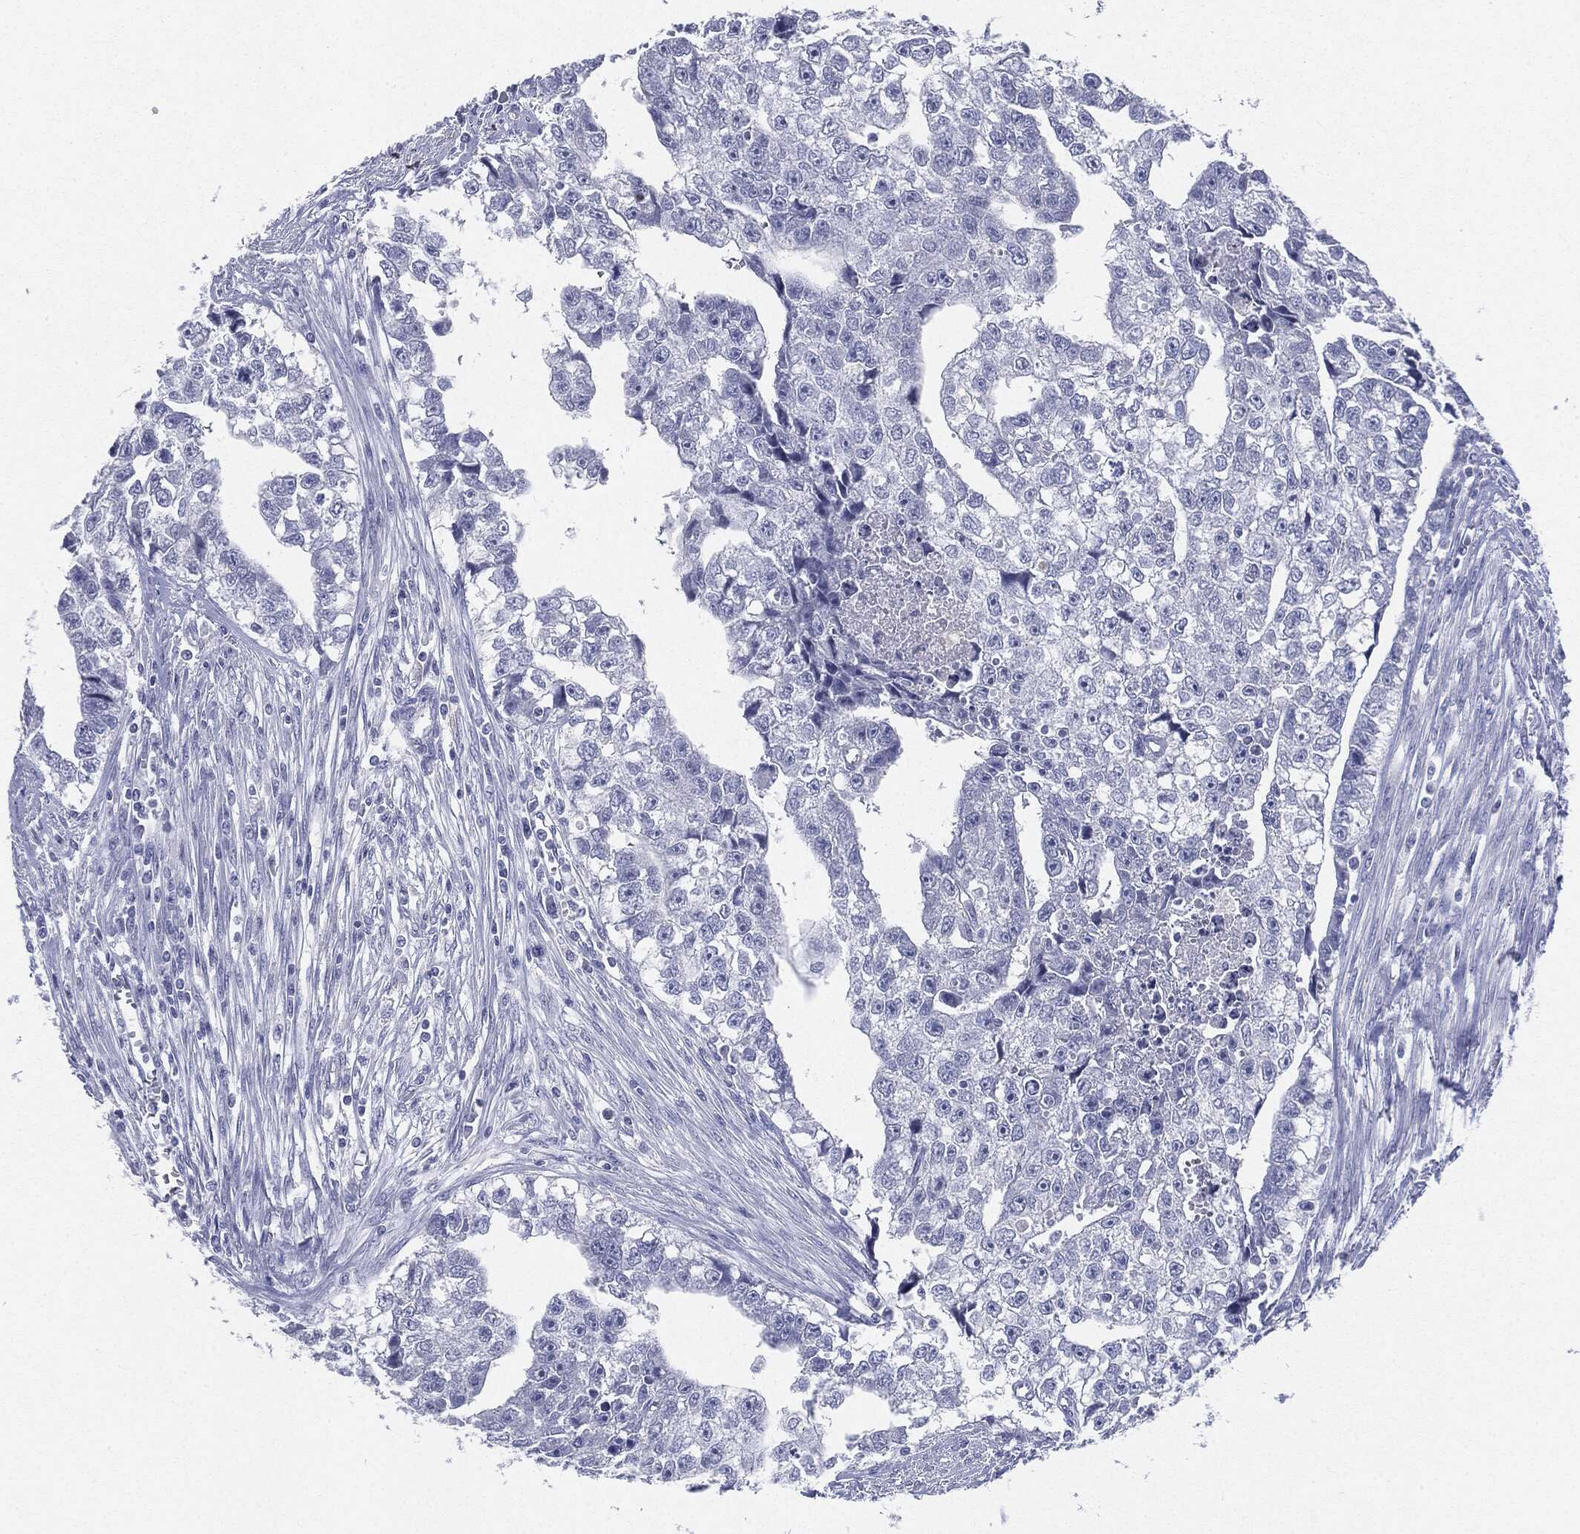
{"staining": {"intensity": "negative", "quantity": "none", "location": "none"}, "tissue": "testis cancer", "cell_type": "Tumor cells", "image_type": "cancer", "snomed": [{"axis": "morphology", "description": "Carcinoma, Embryonal, NOS"}, {"axis": "morphology", "description": "Teratoma, malignant, NOS"}, {"axis": "topography", "description": "Testis"}], "caption": "Embryonal carcinoma (testis) was stained to show a protein in brown. There is no significant expression in tumor cells.", "gene": "CGB1", "patient": {"sex": "male", "age": 44}}